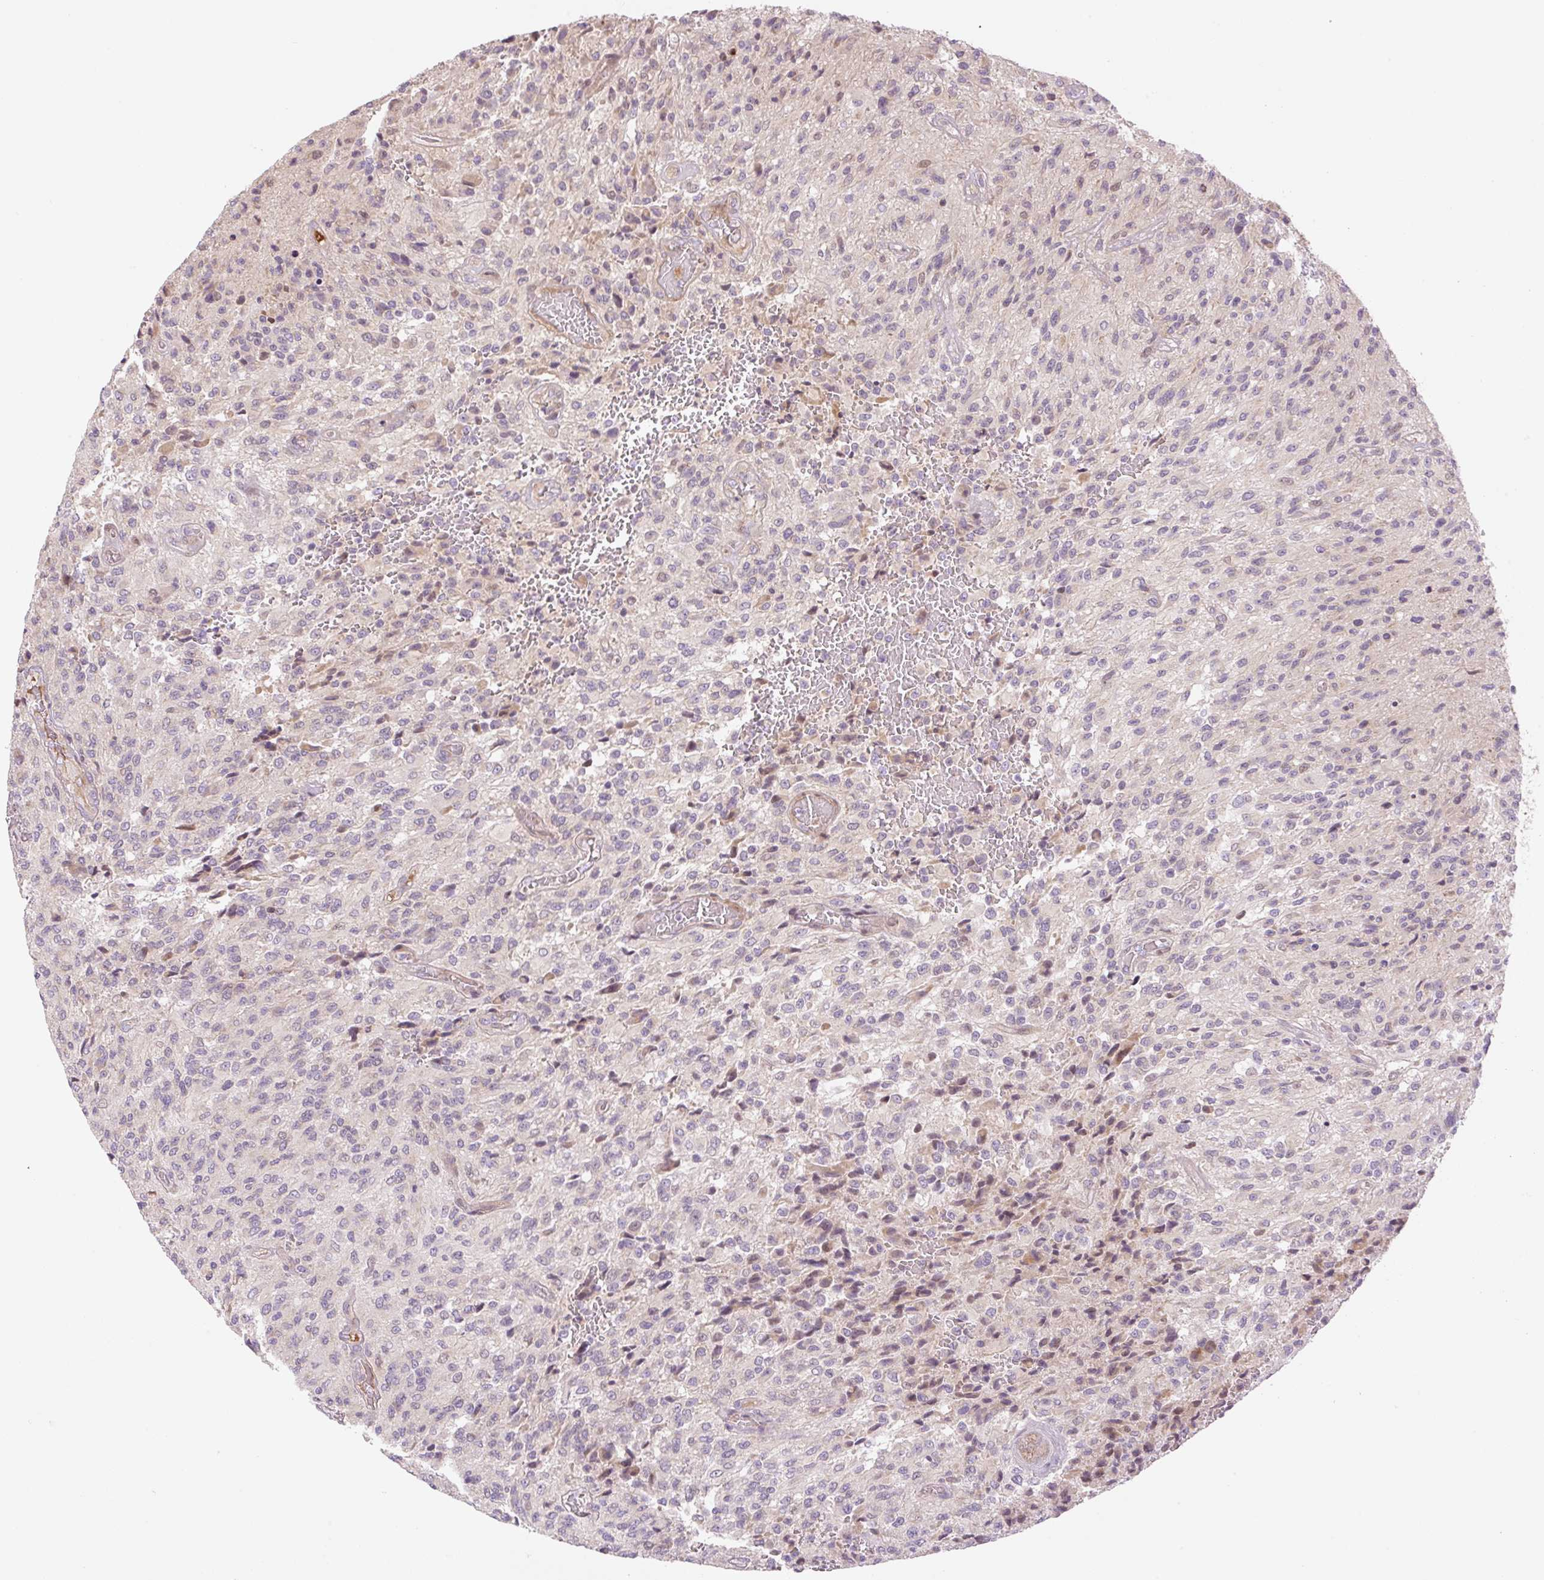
{"staining": {"intensity": "negative", "quantity": "none", "location": "none"}, "tissue": "glioma", "cell_type": "Tumor cells", "image_type": "cancer", "snomed": [{"axis": "morphology", "description": "Normal tissue, NOS"}, {"axis": "morphology", "description": "Glioma, malignant, High grade"}, {"axis": "topography", "description": "Cerebral cortex"}], "caption": "Protein analysis of glioma reveals no significant expression in tumor cells.", "gene": "ZNF394", "patient": {"sex": "male", "age": 56}}